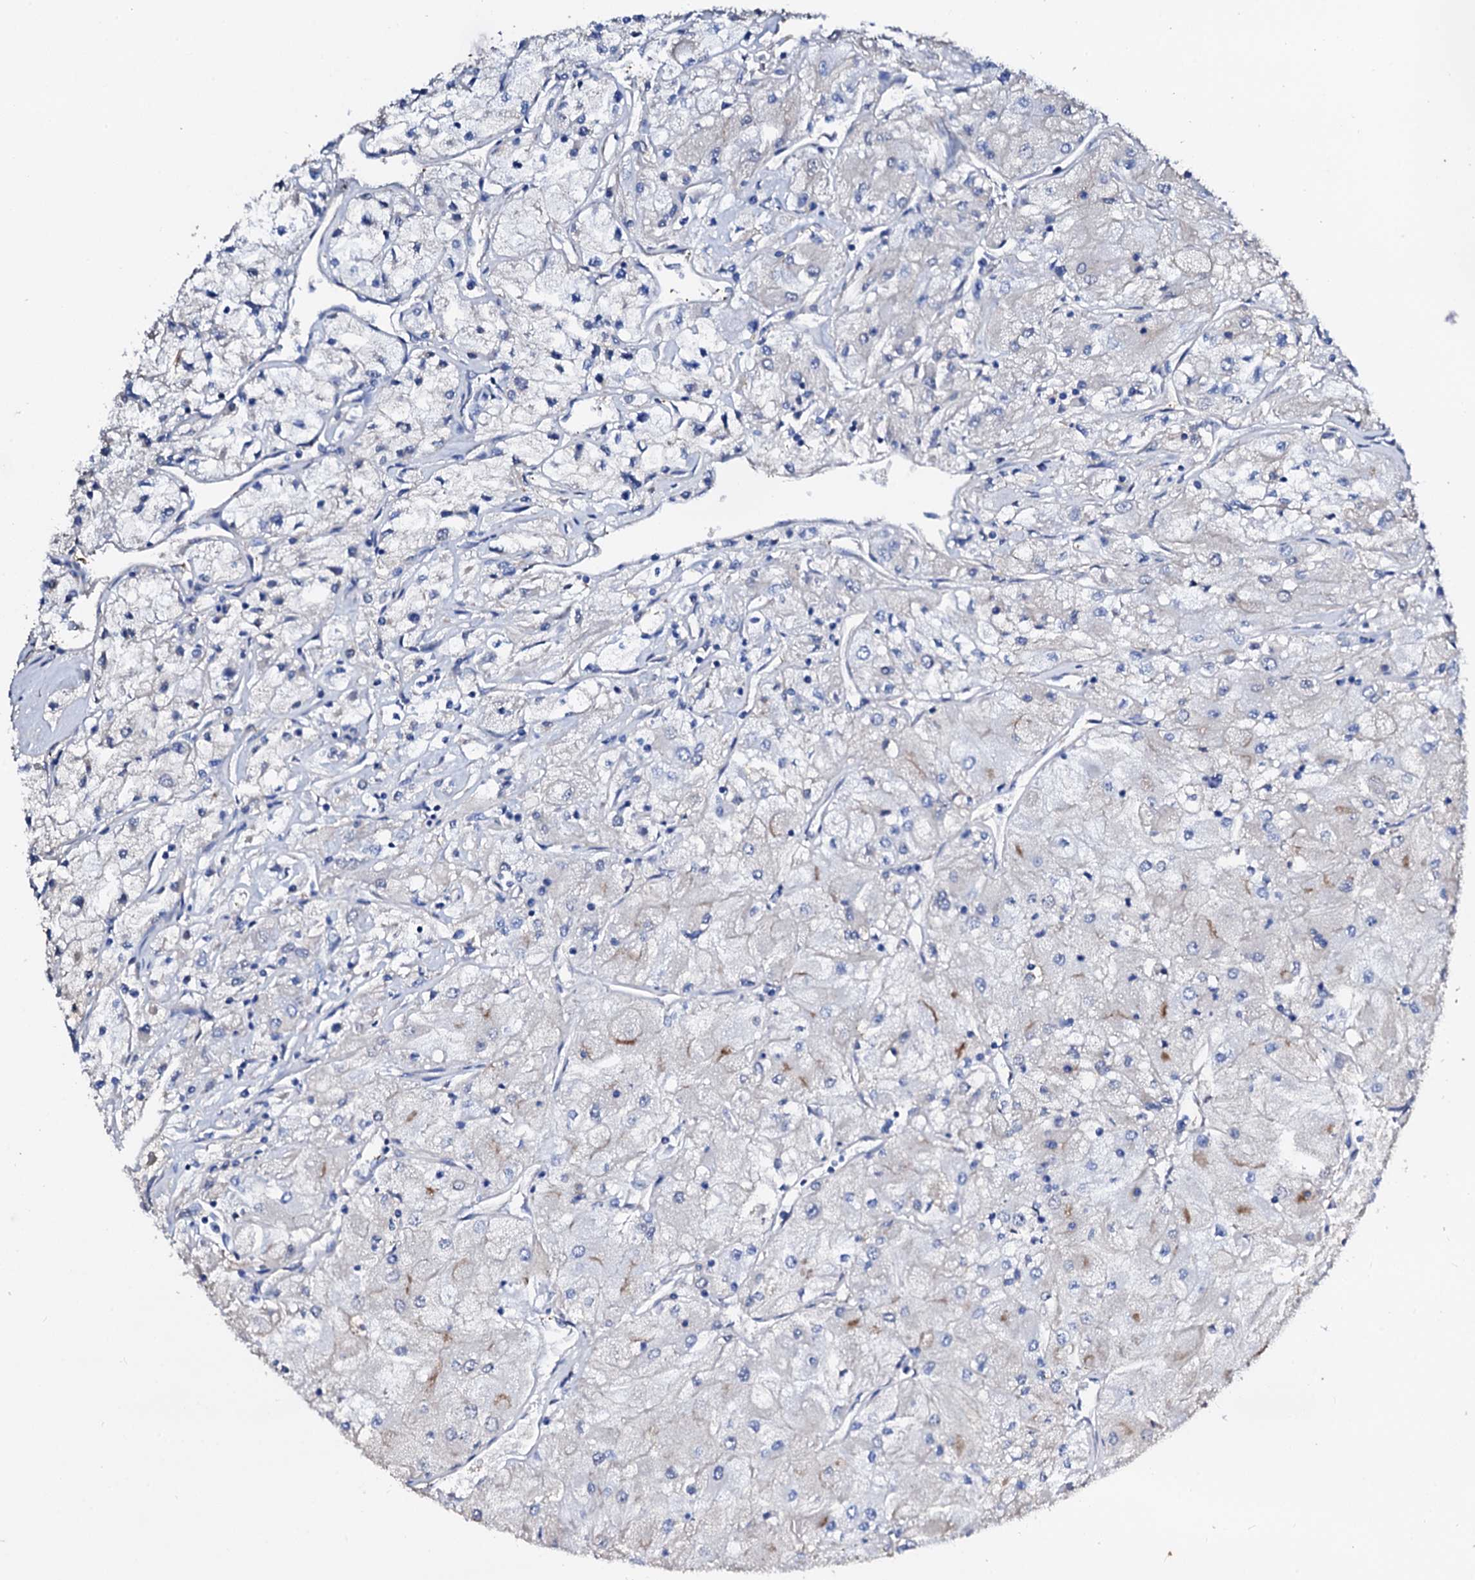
{"staining": {"intensity": "negative", "quantity": "none", "location": "none"}, "tissue": "renal cancer", "cell_type": "Tumor cells", "image_type": "cancer", "snomed": [{"axis": "morphology", "description": "Adenocarcinoma, NOS"}, {"axis": "topography", "description": "Kidney"}], "caption": "Tumor cells are negative for brown protein staining in renal adenocarcinoma.", "gene": "CSKMT", "patient": {"sex": "male", "age": 80}}